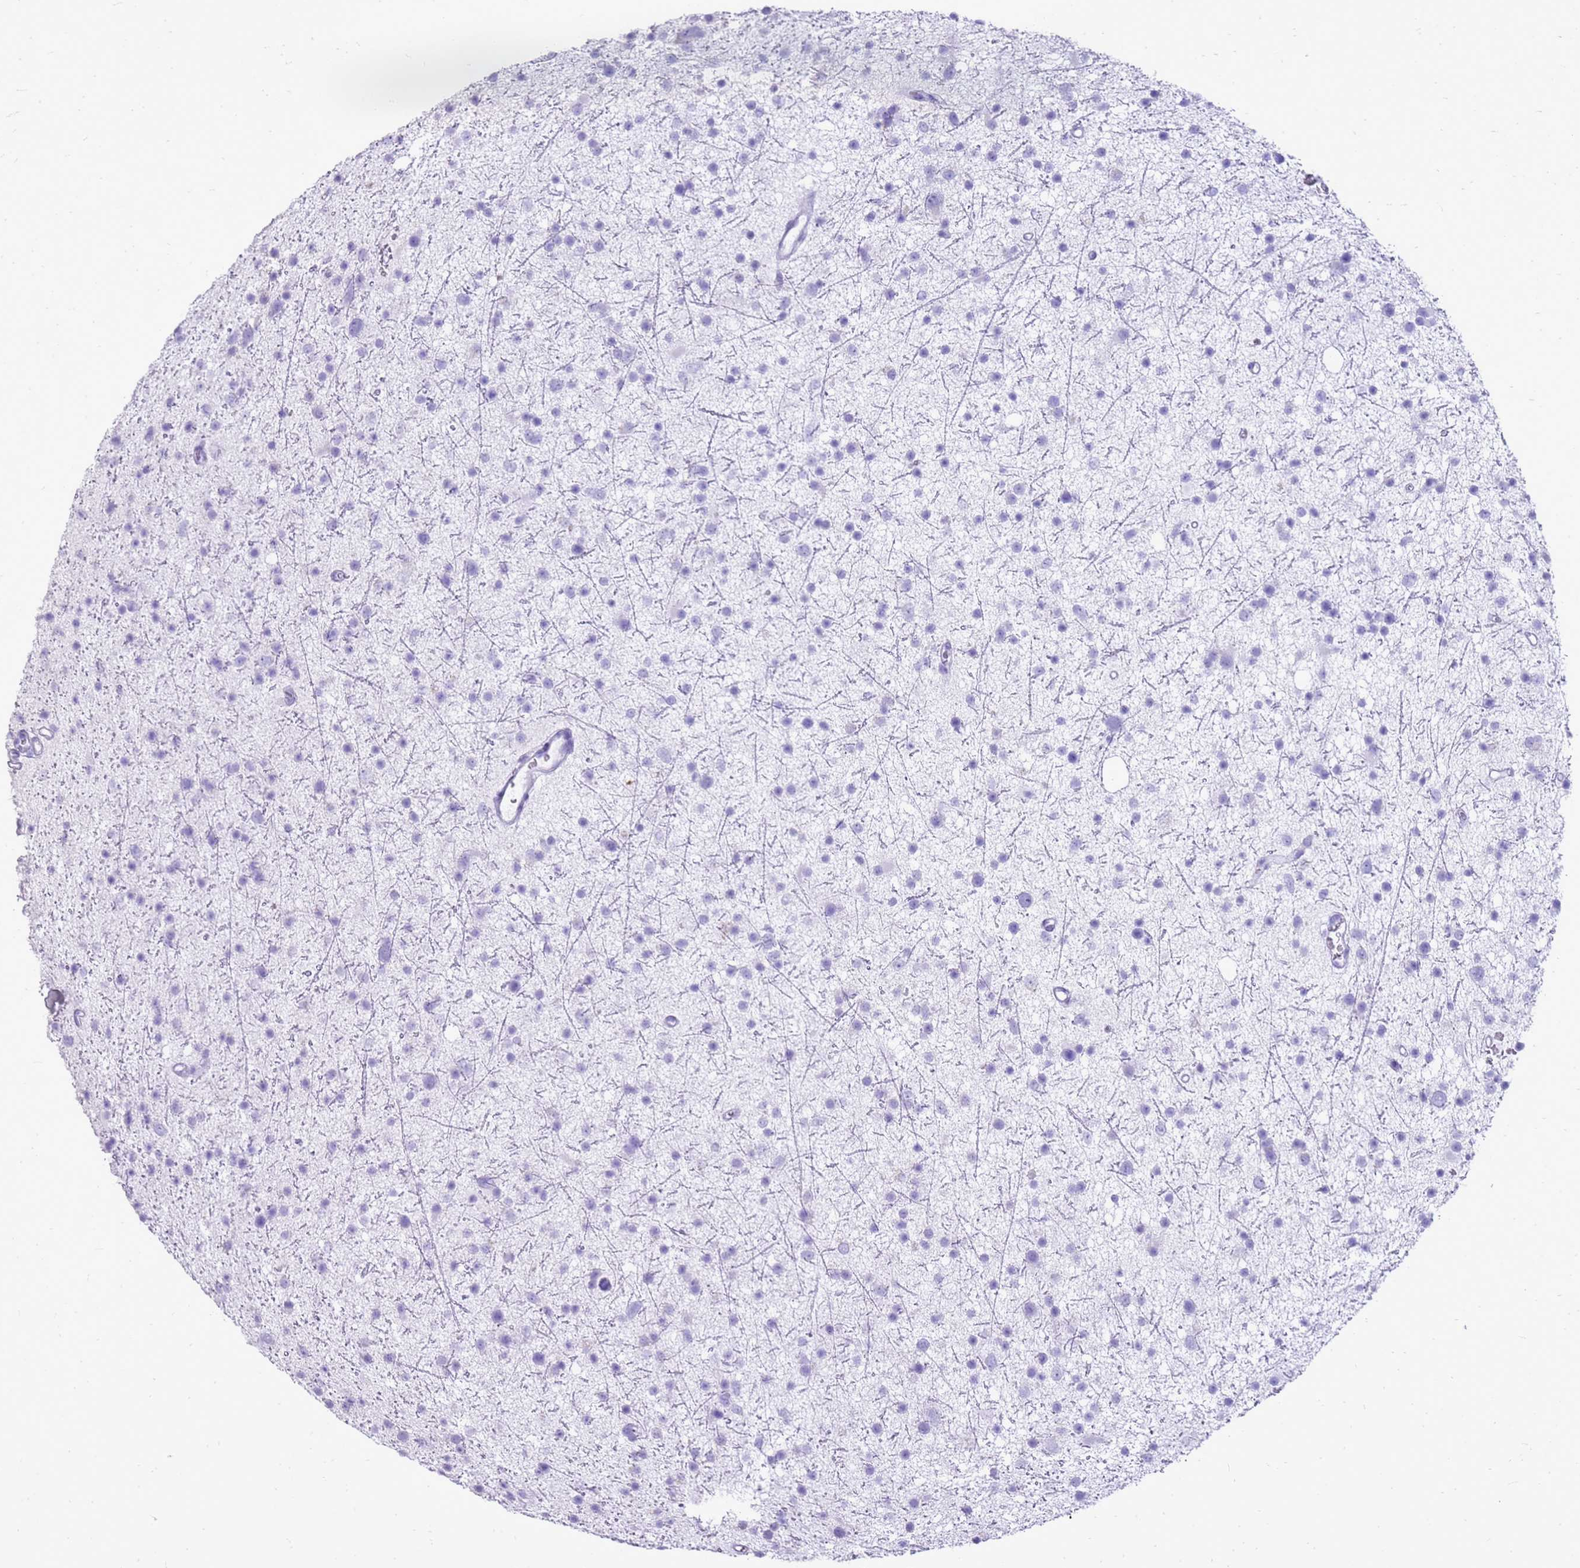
{"staining": {"intensity": "negative", "quantity": "none", "location": "none"}, "tissue": "glioma", "cell_type": "Tumor cells", "image_type": "cancer", "snomed": [{"axis": "morphology", "description": "Glioma, malignant, Low grade"}, {"axis": "topography", "description": "Cerebral cortex"}], "caption": "Immunohistochemistry image of neoplastic tissue: glioma stained with DAB (3,3'-diaminobenzidine) exhibits no significant protein staining in tumor cells.", "gene": "CA8", "patient": {"sex": "female", "age": 39}}